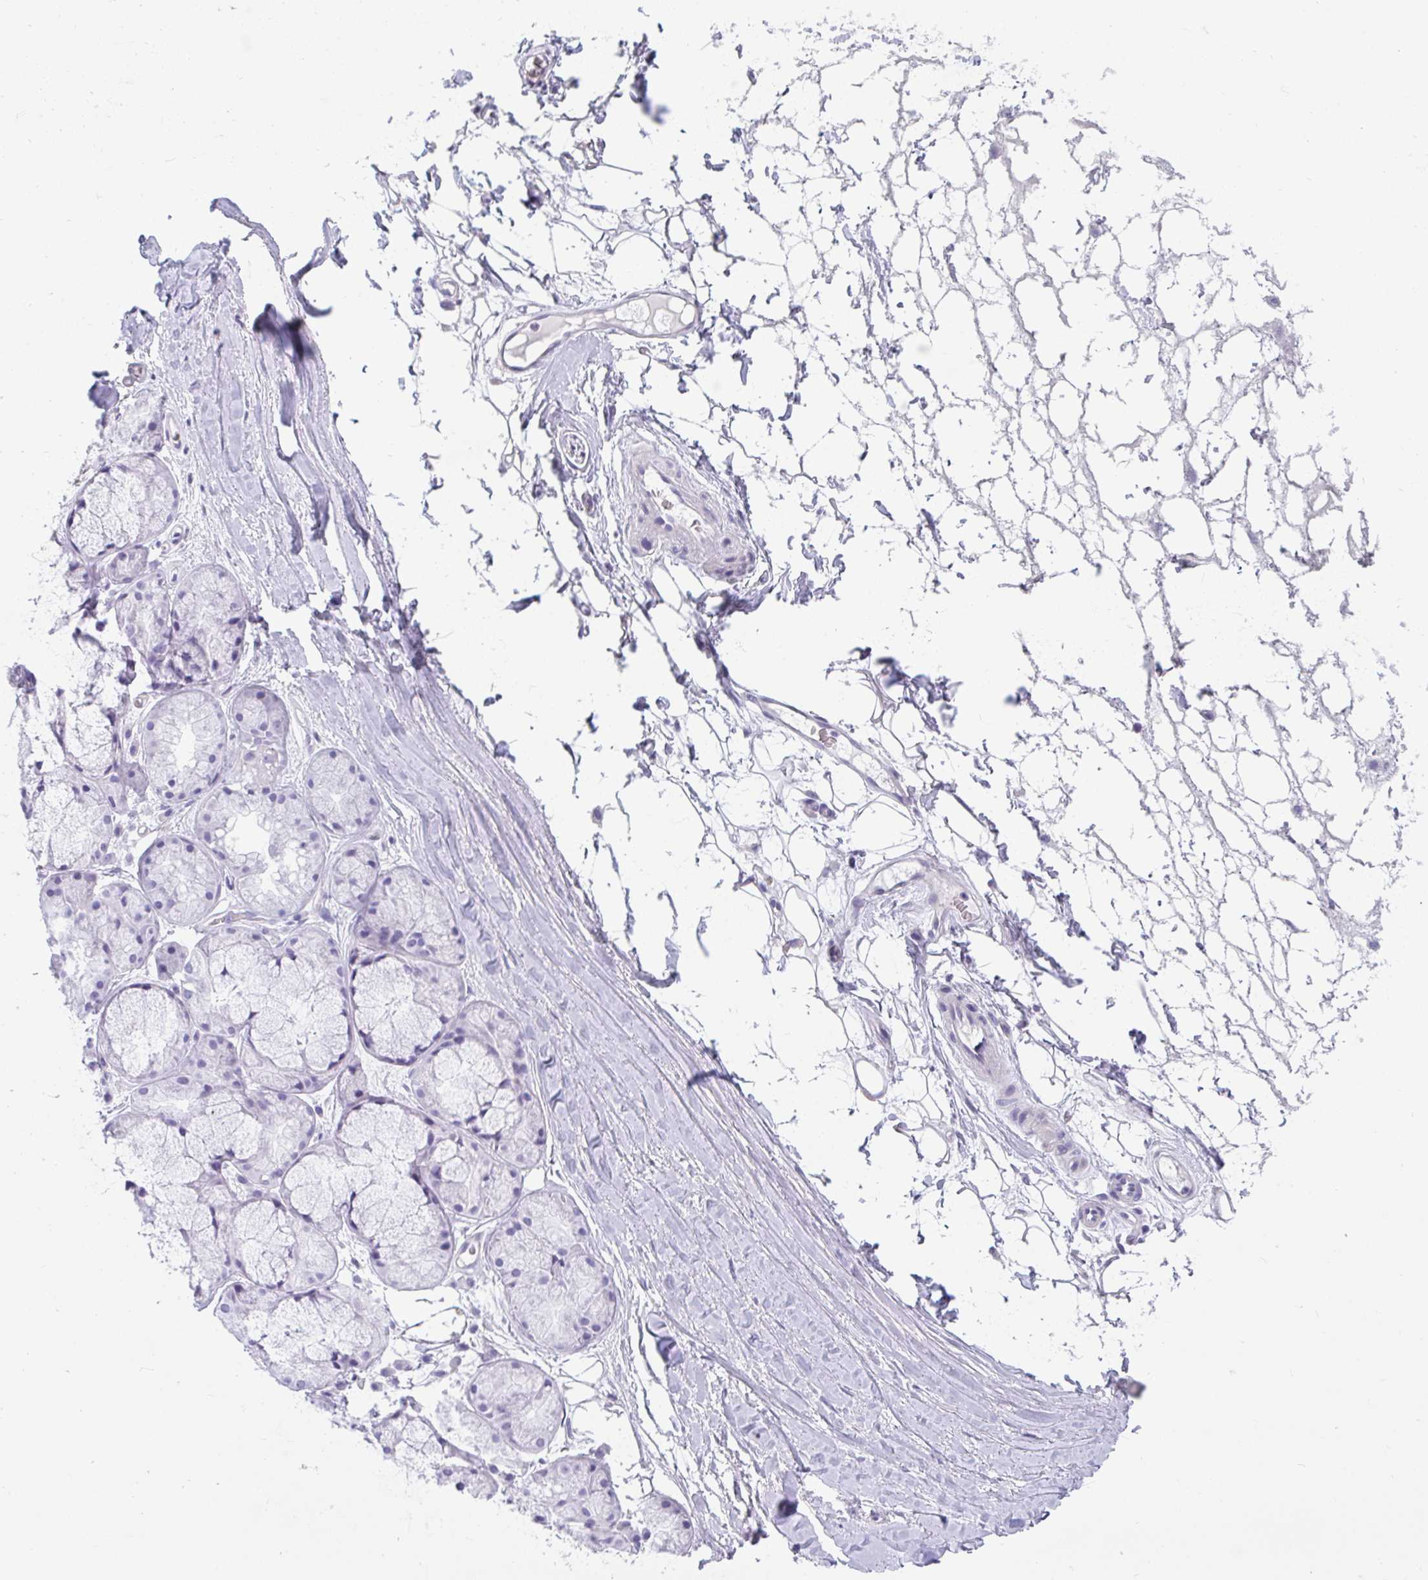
{"staining": {"intensity": "negative", "quantity": "none", "location": "none"}, "tissue": "adipose tissue", "cell_type": "Adipocytes", "image_type": "normal", "snomed": [{"axis": "morphology", "description": "Normal tissue, NOS"}, {"axis": "topography", "description": "Lymph node"}, {"axis": "topography", "description": "Cartilage tissue"}, {"axis": "topography", "description": "Nasopharynx"}], "caption": "IHC image of unremarkable human adipose tissue stained for a protein (brown), which exhibits no staining in adipocytes.", "gene": "TTC30A", "patient": {"sex": "male", "age": 63}}